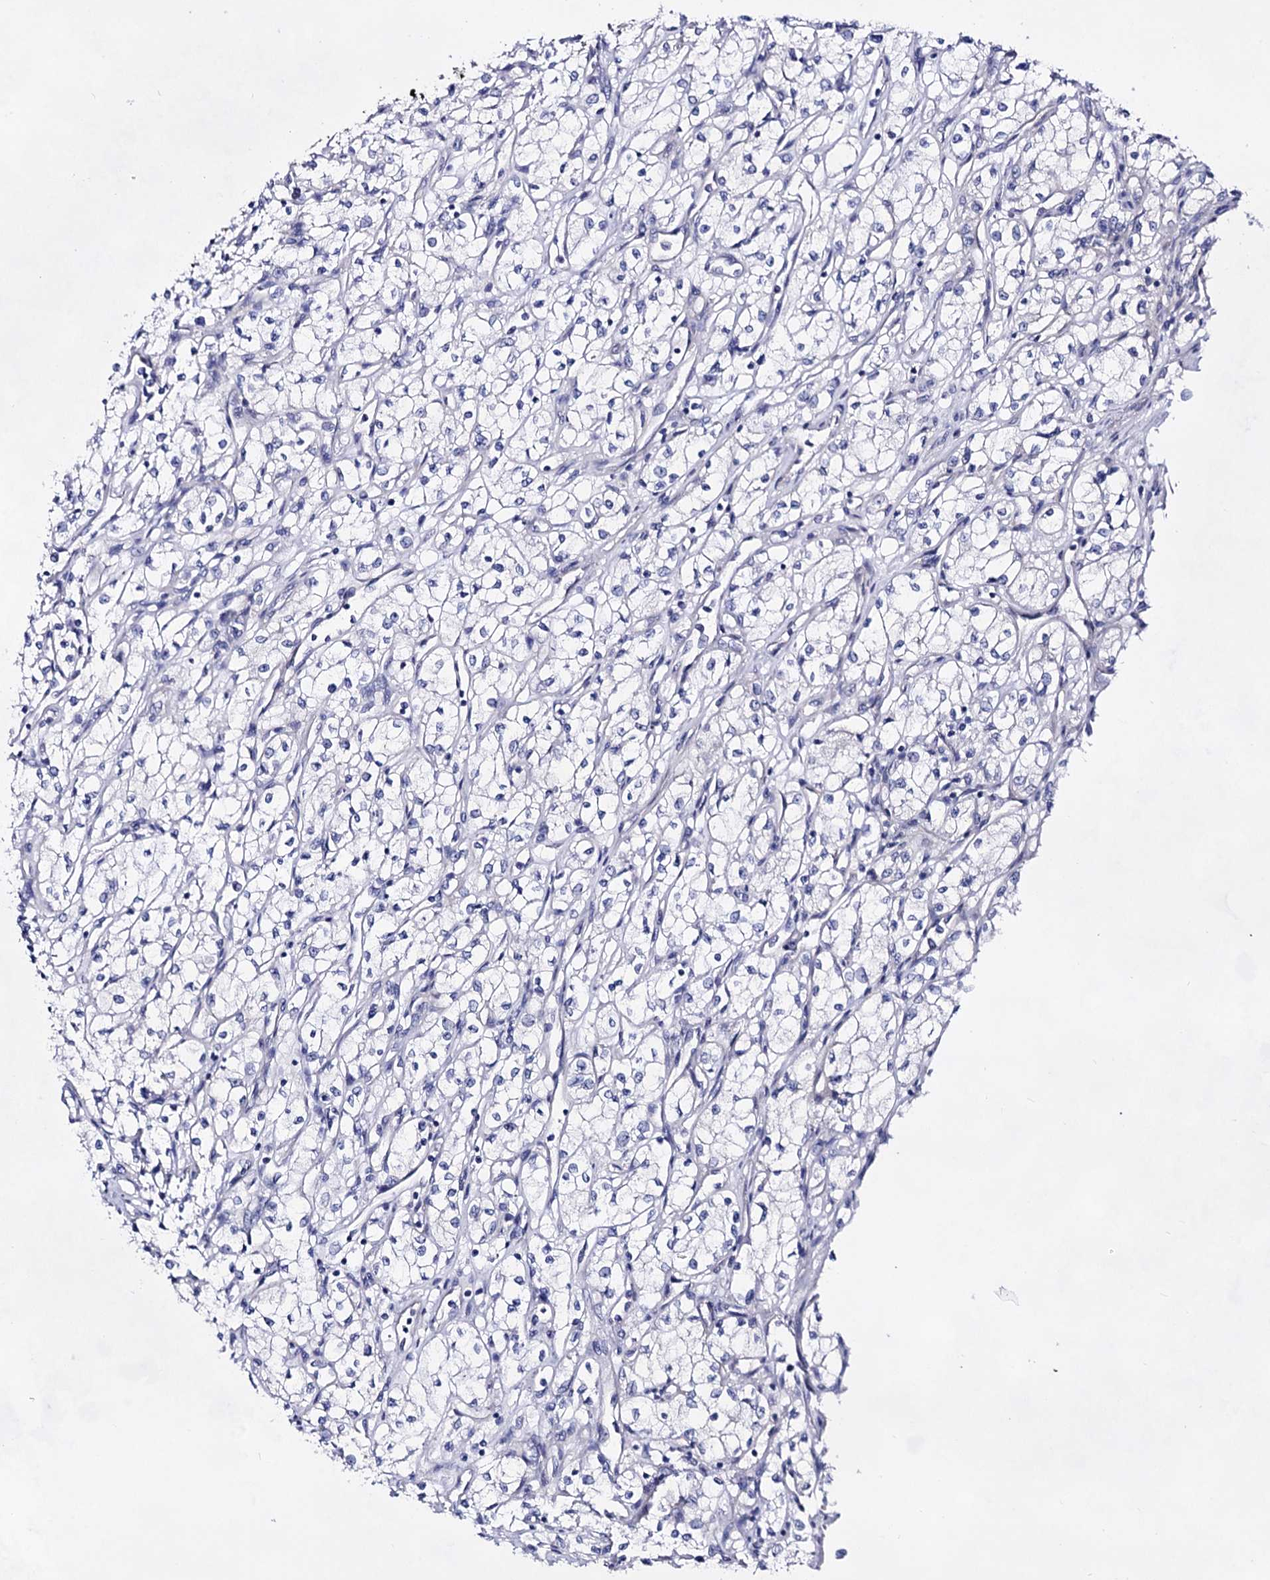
{"staining": {"intensity": "negative", "quantity": "none", "location": "none"}, "tissue": "renal cancer", "cell_type": "Tumor cells", "image_type": "cancer", "snomed": [{"axis": "morphology", "description": "Adenocarcinoma, NOS"}, {"axis": "topography", "description": "Kidney"}], "caption": "Immunohistochemical staining of human renal adenocarcinoma shows no significant expression in tumor cells.", "gene": "PLIN1", "patient": {"sex": "male", "age": 59}}